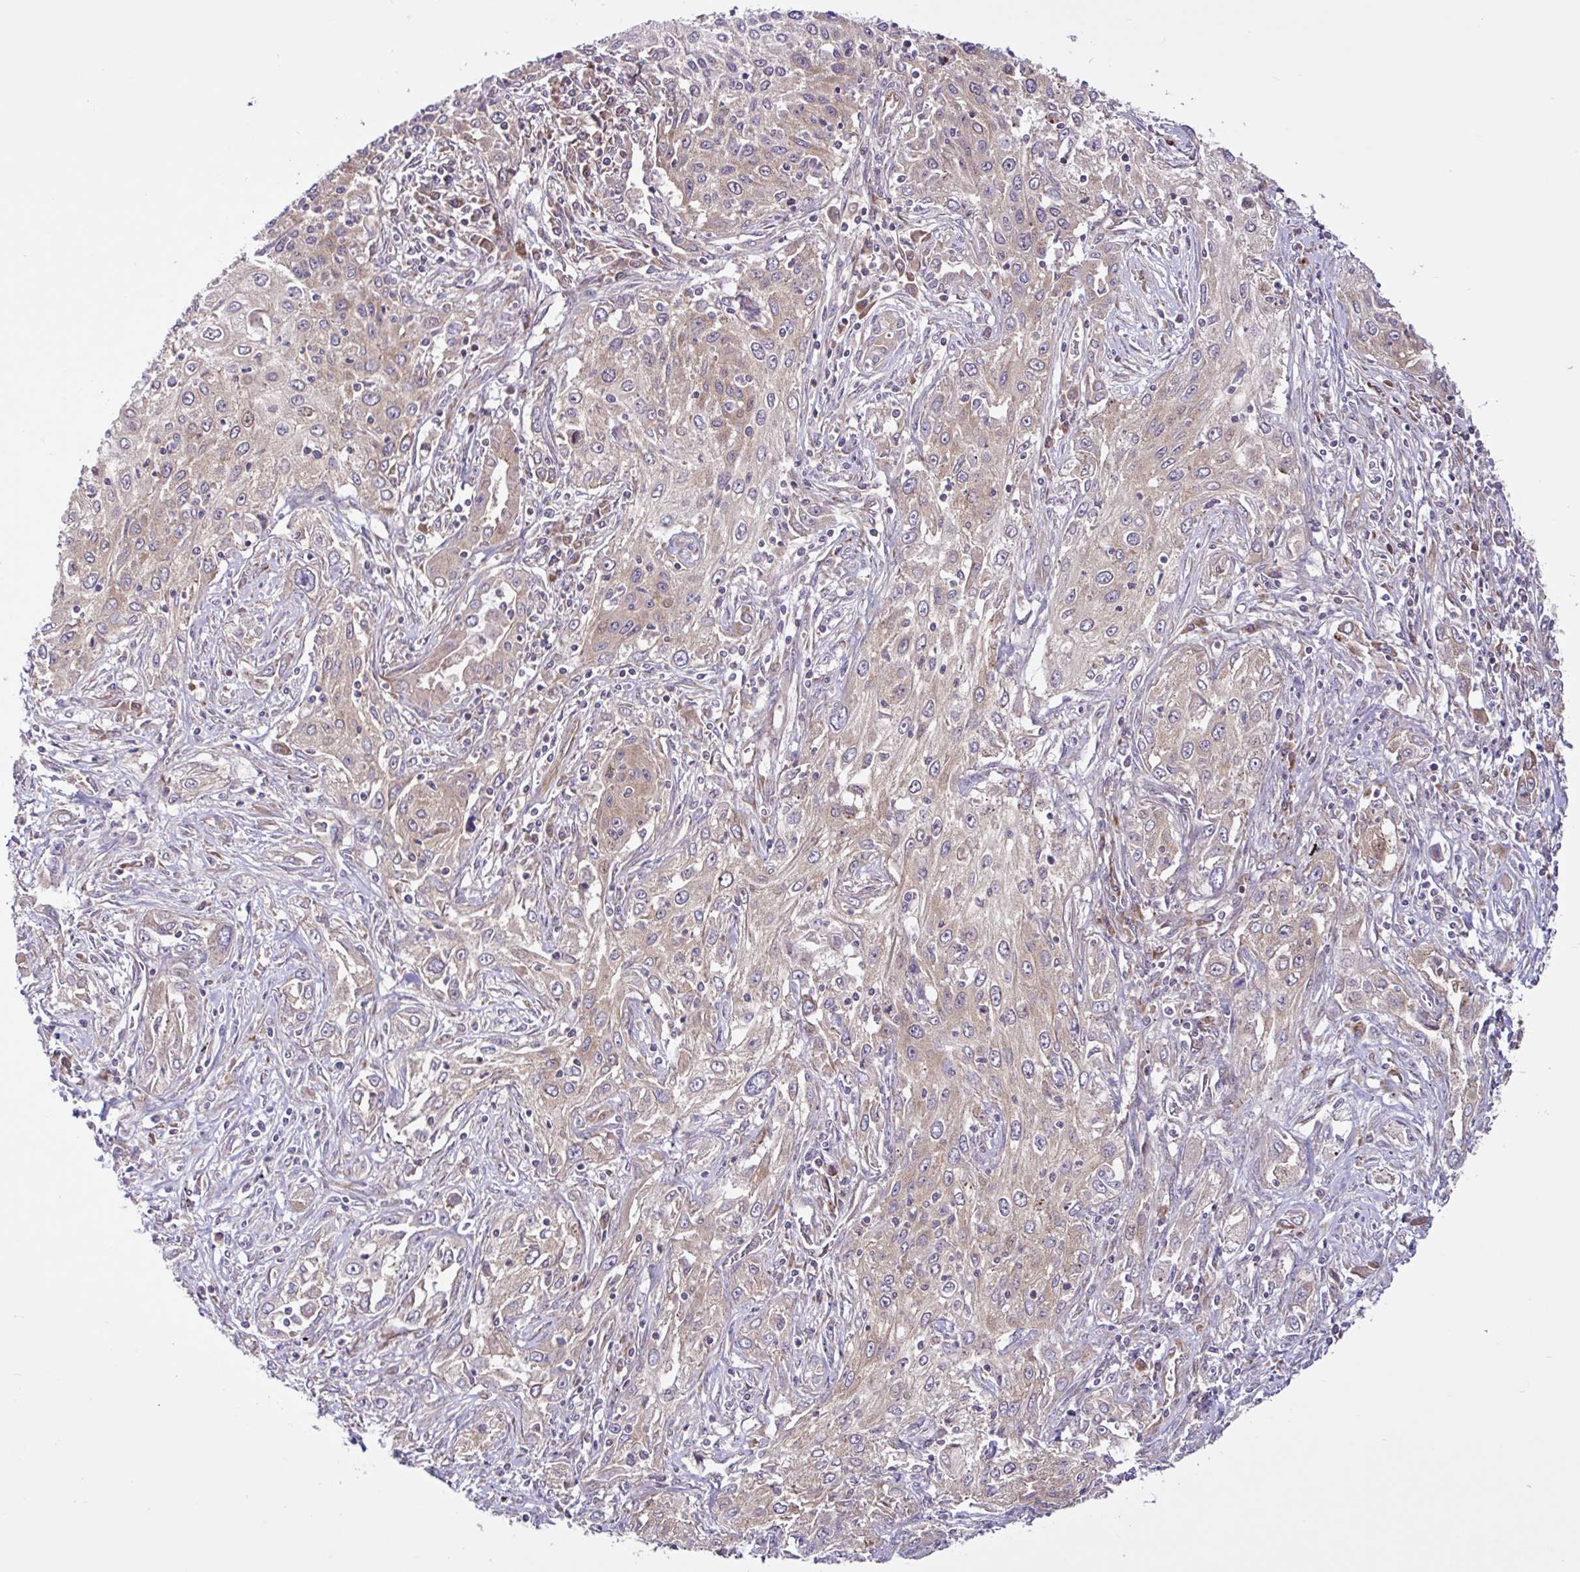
{"staining": {"intensity": "weak", "quantity": "25%-75%", "location": "cytoplasmic/membranous"}, "tissue": "lung cancer", "cell_type": "Tumor cells", "image_type": "cancer", "snomed": [{"axis": "morphology", "description": "Squamous cell carcinoma, NOS"}, {"axis": "topography", "description": "Lung"}], "caption": "Tumor cells reveal low levels of weak cytoplasmic/membranous expression in approximately 25%-75% of cells in squamous cell carcinoma (lung).", "gene": "NTPCR", "patient": {"sex": "female", "age": 69}}